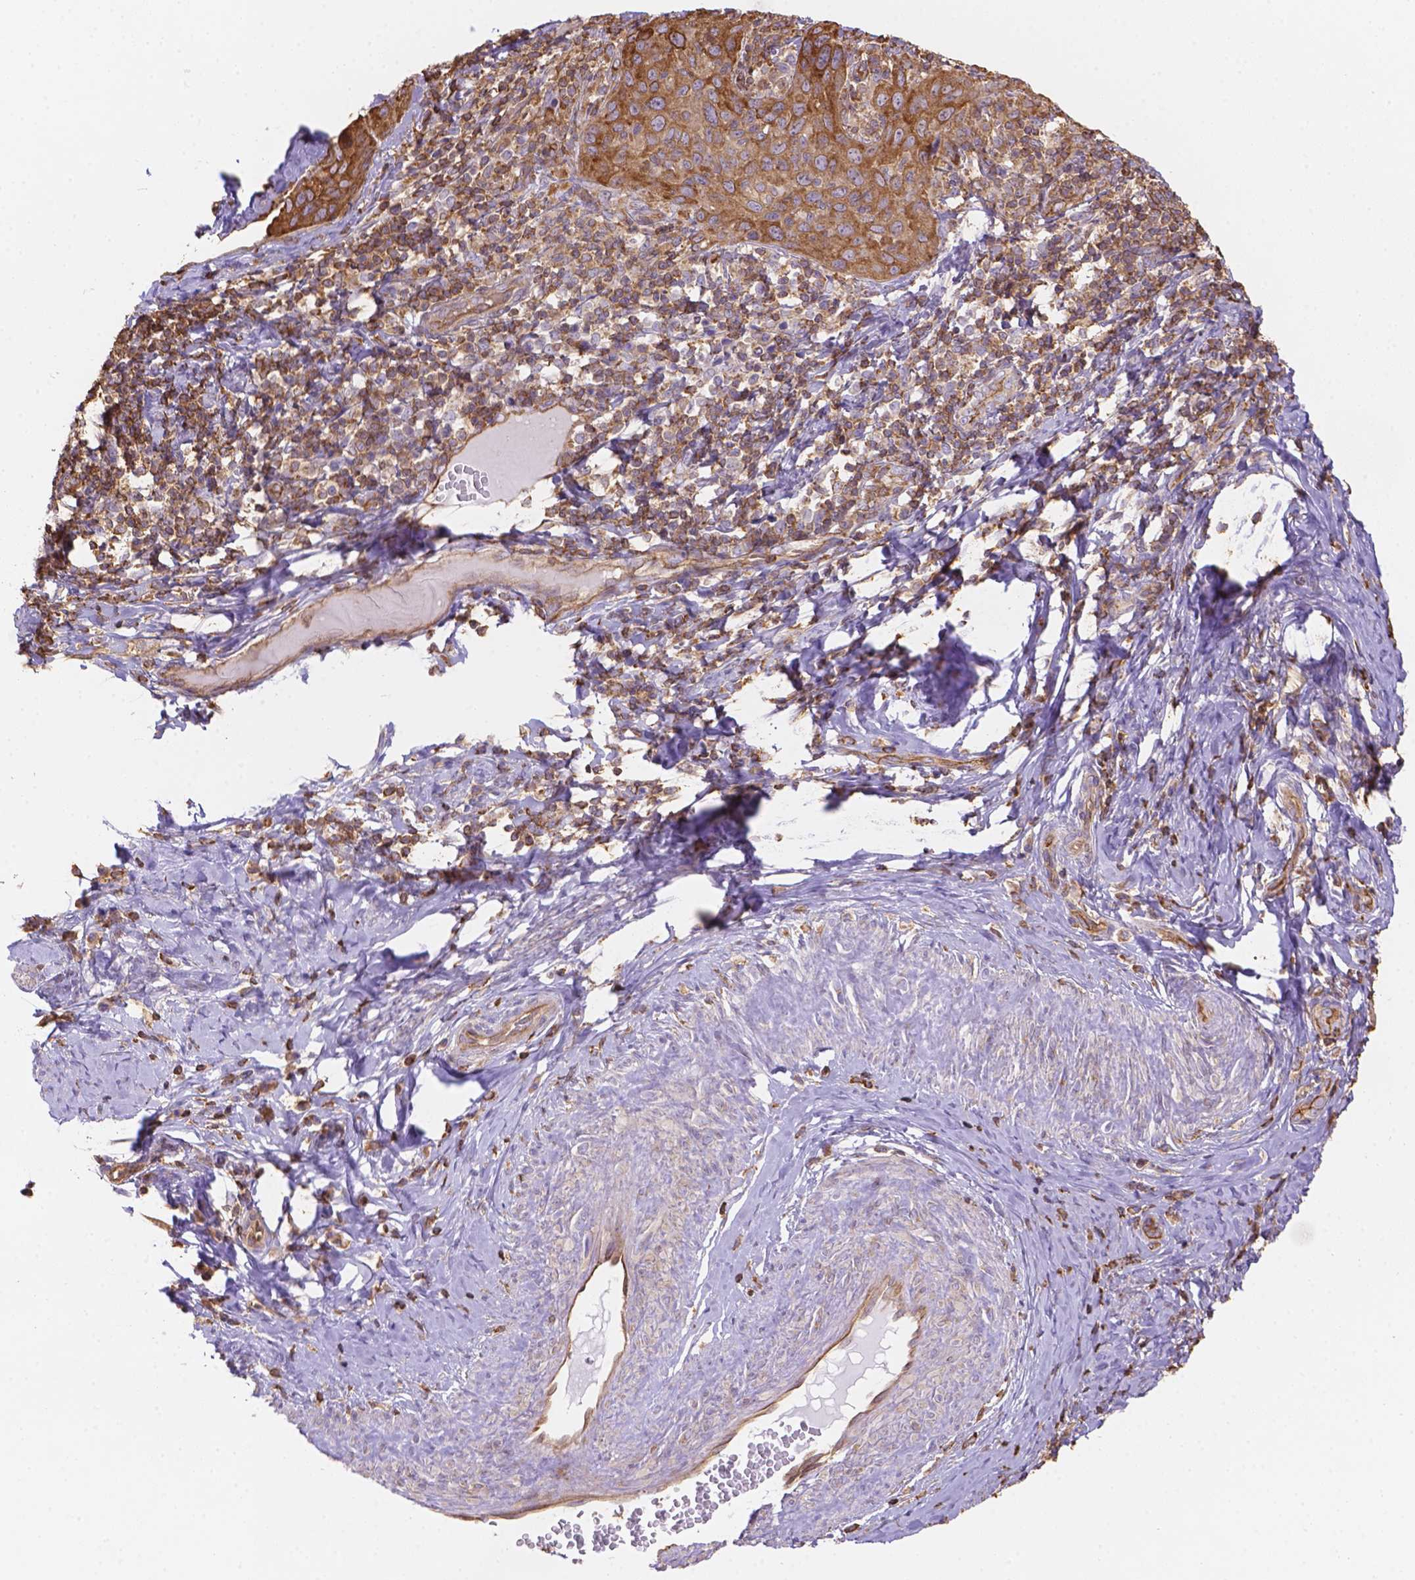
{"staining": {"intensity": "moderate", "quantity": ">75%", "location": "cytoplasmic/membranous"}, "tissue": "cervical cancer", "cell_type": "Tumor cells", "image_type": "cancer", "snomed": [{"axis": "morphology", "description": "Normal tissue, NOS"}, {"axis": "morphology", "description": "Squamous cell carcinoma, NOS"}, {"axis": "topography", "description": "Cervix"}], "caption": "Squamous cell carcinoma (cervical) stained for a protein (brown) displays moderate cytoplasmic/membranous positive expression in about >75% of tumor cells.", "gene": "DMWD", "patient": {"sex": "female", "age": 51}}